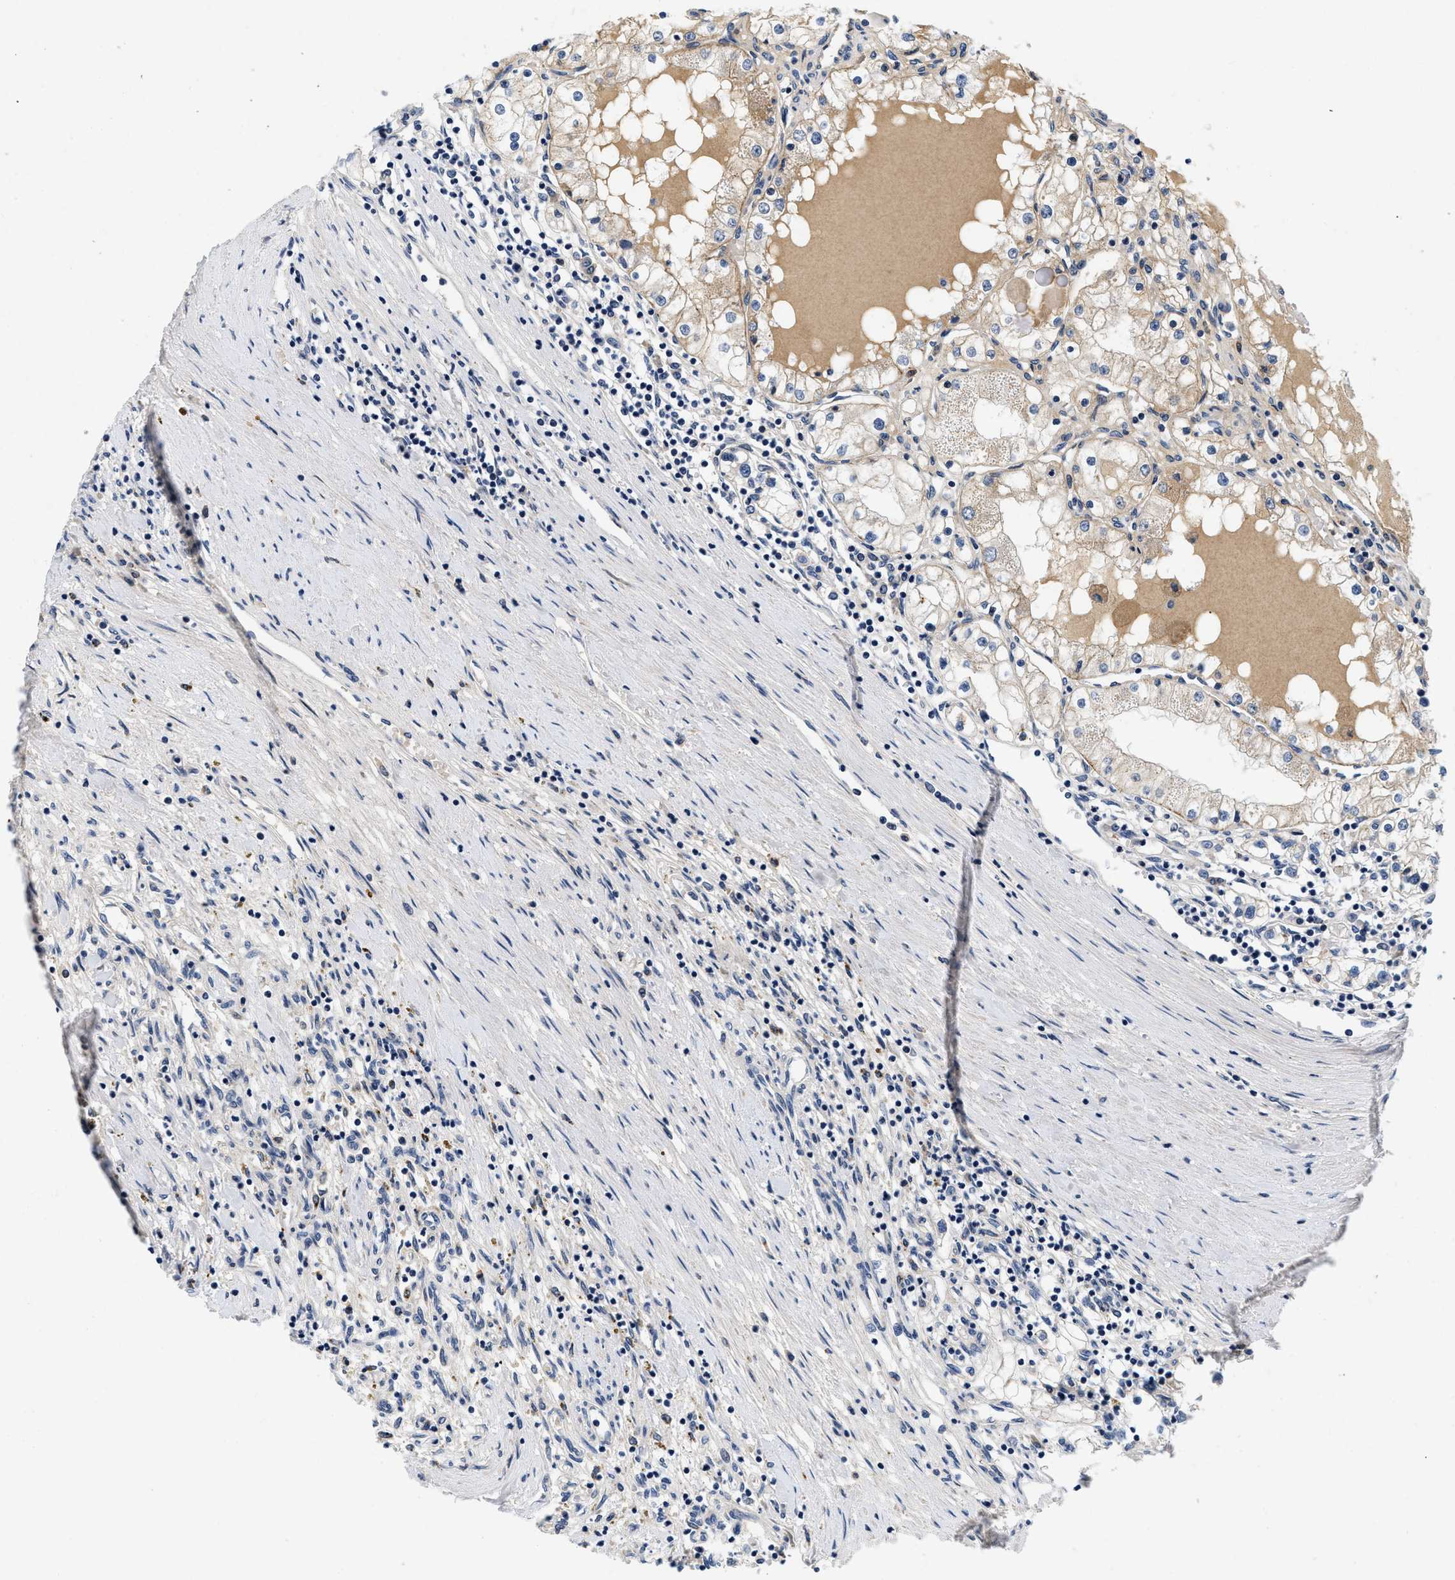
{"staining": {"intensity": "weak", "quantity": "<25%", "location": "cytoplasmic/membranous"}, "tissue": "renal cancer", "cell_type": "Tumor cells", "image_type": "cancer", "snomed": [{"axis": "morphology", "description": "Adenocarcinoma, NOS"}, {"axis": "topography", "description": "Kidney"}], "caption": "High power microscopy image of an immunohistochemistry (IHC) image of renal cancer, revealing no significant expression in tumor cells. (Brightfield microscopy of DAB IHC at high magnification).", "gene": "PDP1", "patient": {"sex": "male", "age": 68}}